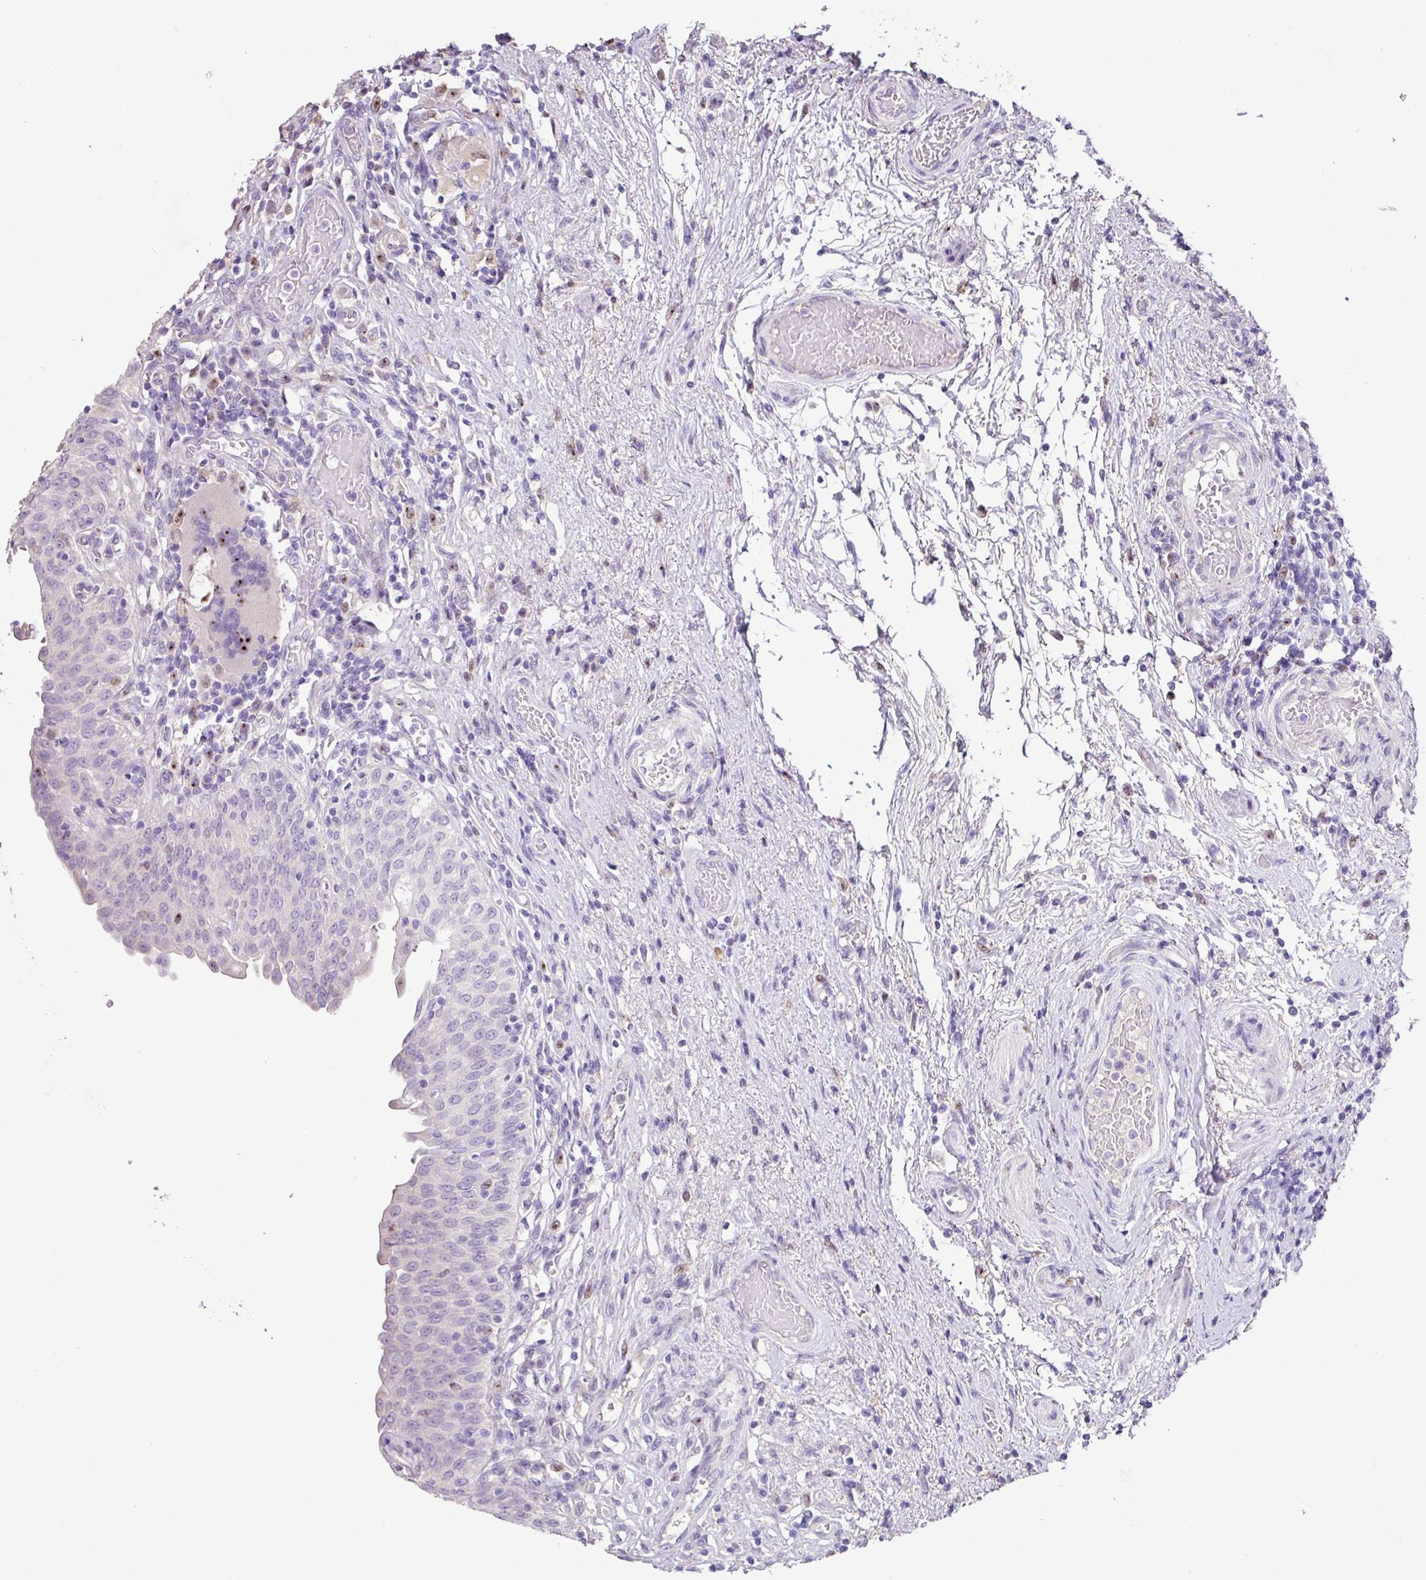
{"staining": {"intensity": "negative", "quantity": "none", "location": "none"}, "tissue": "urinary bladder", "cell_type": "Urothelial cells", "image_type": "normal", "snomed": [{"axis": "morphology", "description": "Normal tissue, NOS"}, {"axis": "topography", "description": "Urinary bladder"}], "caption": "A high-resolution photomicrograph shows immunohistochemistry (IHC) staining of normal urinary bladder, which displays no significant staining in urothelial cells.", "gene": "ZG16", "patient": {"sex": "male", "age": 71}}